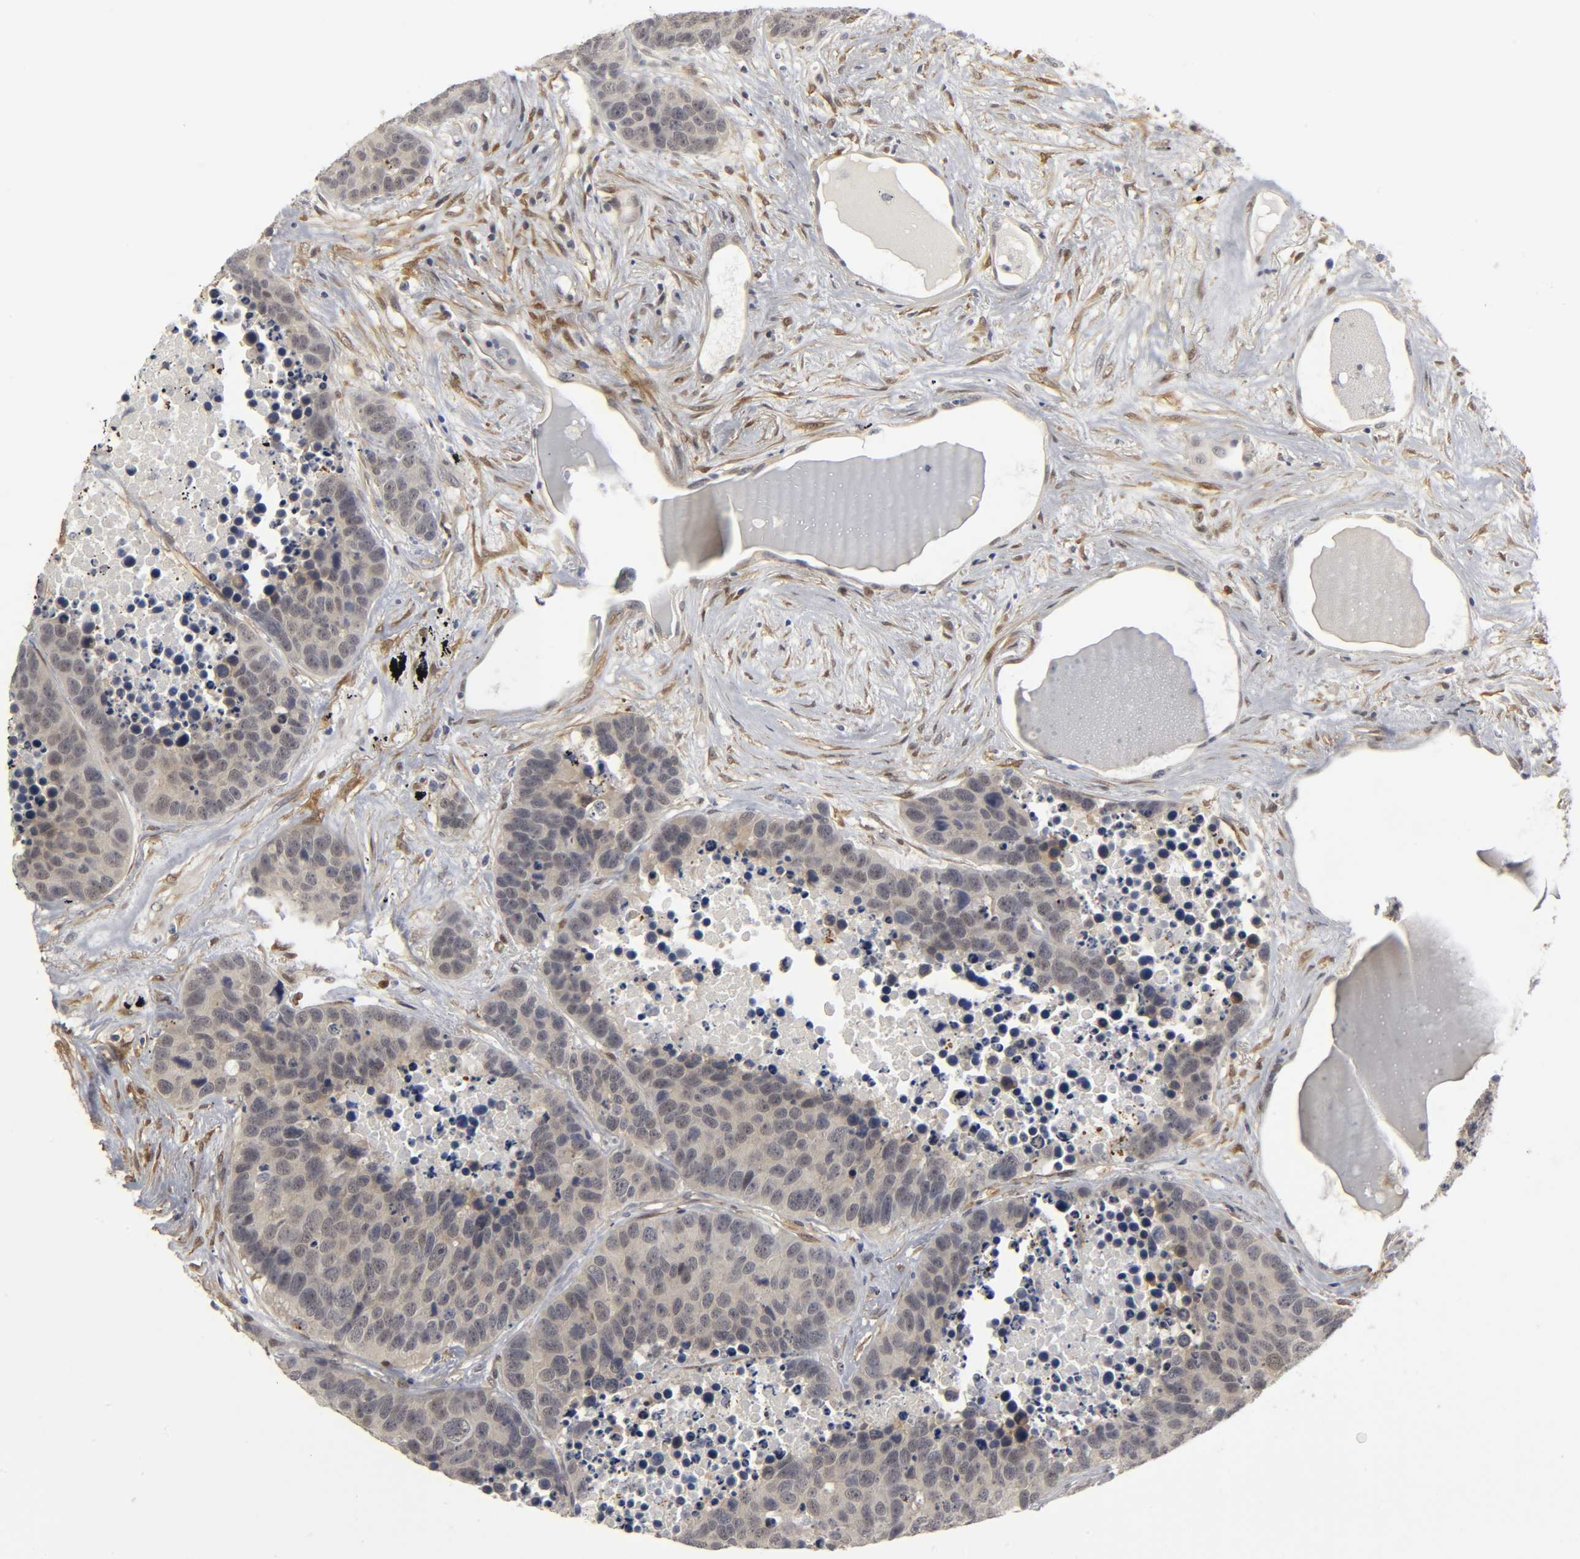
{"staining": {"intensity": "weak", "quantity": "<25%", "location": "cytoplasmic/membranous"}, "tissue": "carcinoid", "cell_type": "Tumor cells", "image_type": "cancer", "snomed": [{"axis": "morphology", "description": "Carcinoid, malignant, NOS"}, {"axis": "topography", "description": "Lung"}], "caption": "Carcinoid (malignant) was stained to show a protein in brown. There is no significant staining in tumor cells.", "gene": "PDLIM3", "patient": {"sex": "male", "age": 60}}